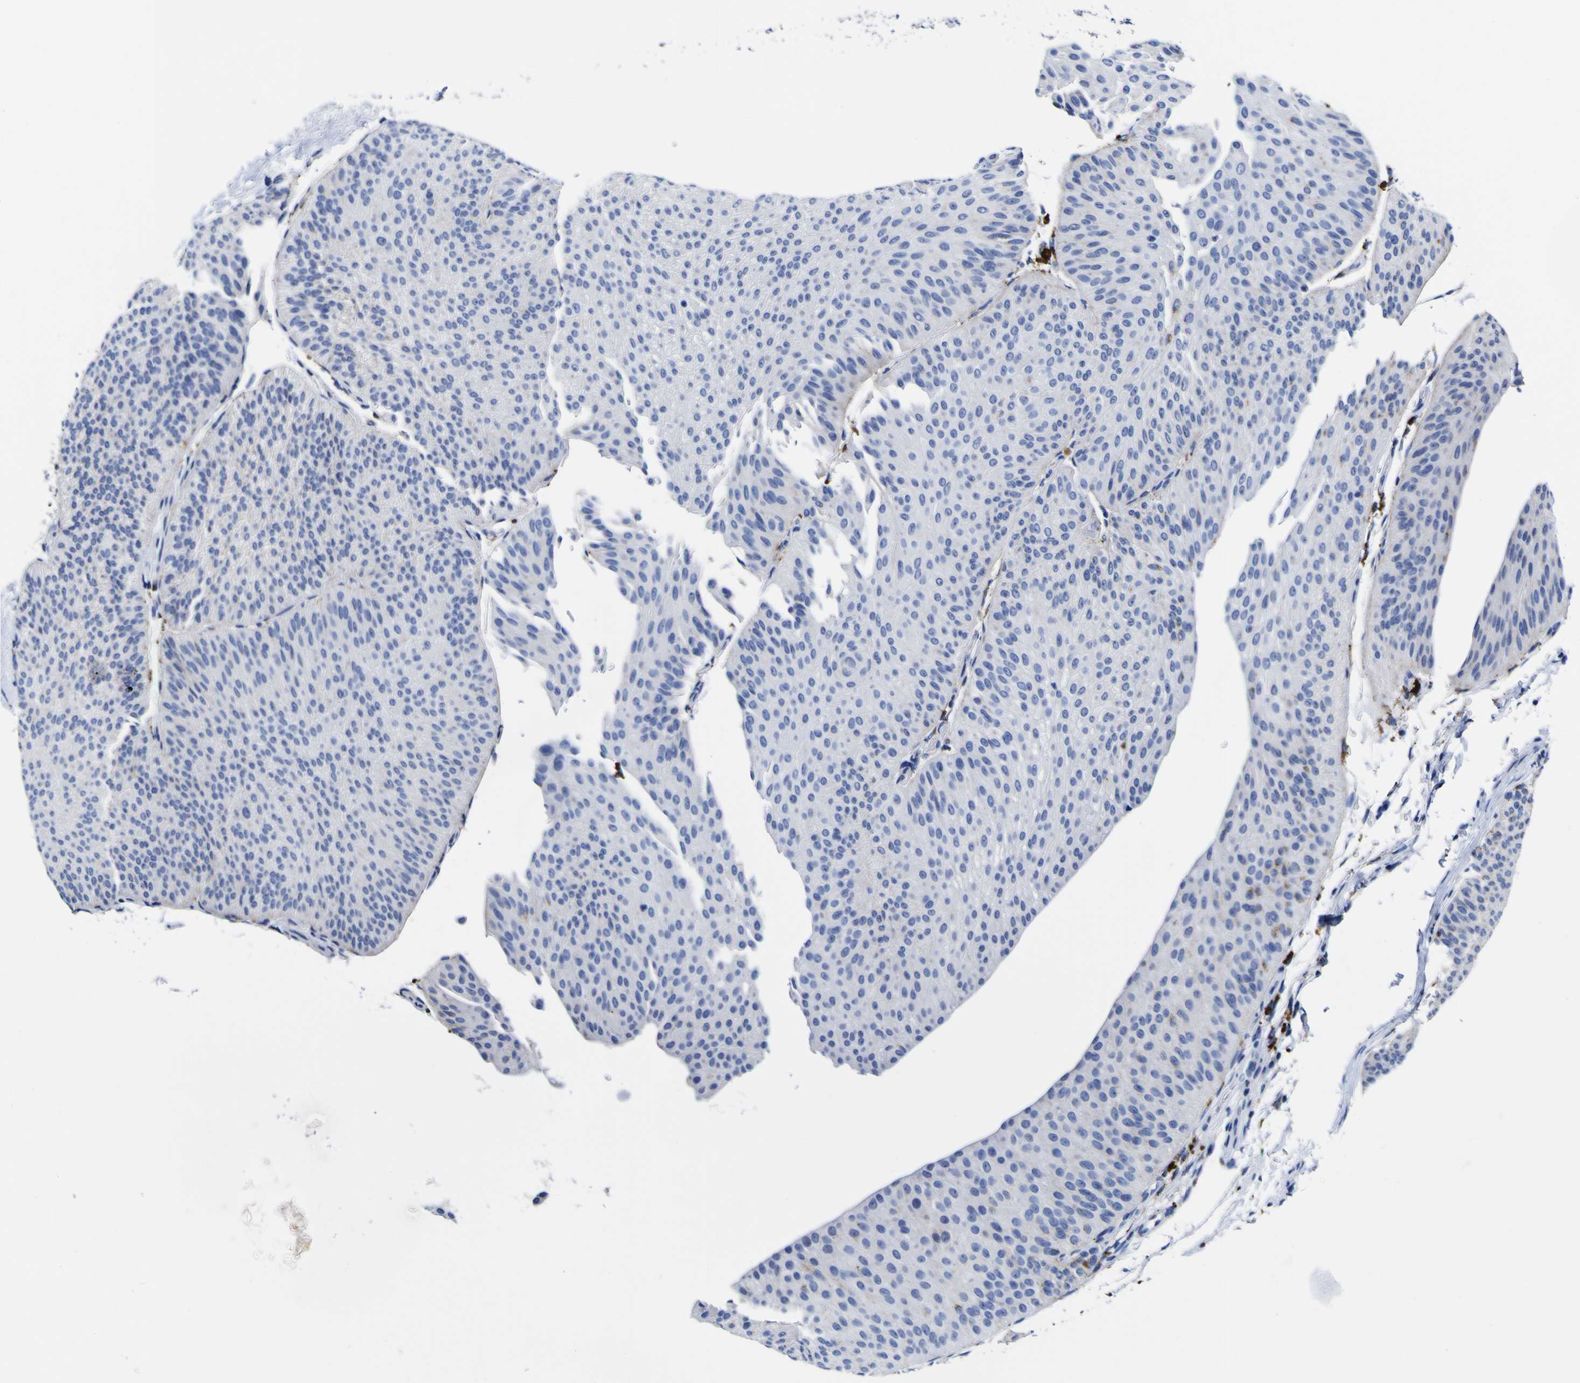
{"staining": {"intensity": "negative", "quantity": "none", "location": "none"}, "tissue": "urothelial cancer", "cell_type": "Tumor cells", "image_type": "cancer", "snomed": [{"axis": "morphology", "description": "Urothelial carcinoma, Low grade"}, {"axis": "topography", "description": "Urinary bladder"}], "caption": "DAB (3,3'-diaminobenzidine) immunohistochemical staining of low-grade urothelial carcinoma demonstrates no significant staining in tumor cells. Nuclei are stained in blue.", "gene": "HLA-DQA1", "patient": {"sex": "female", "age": 60}}